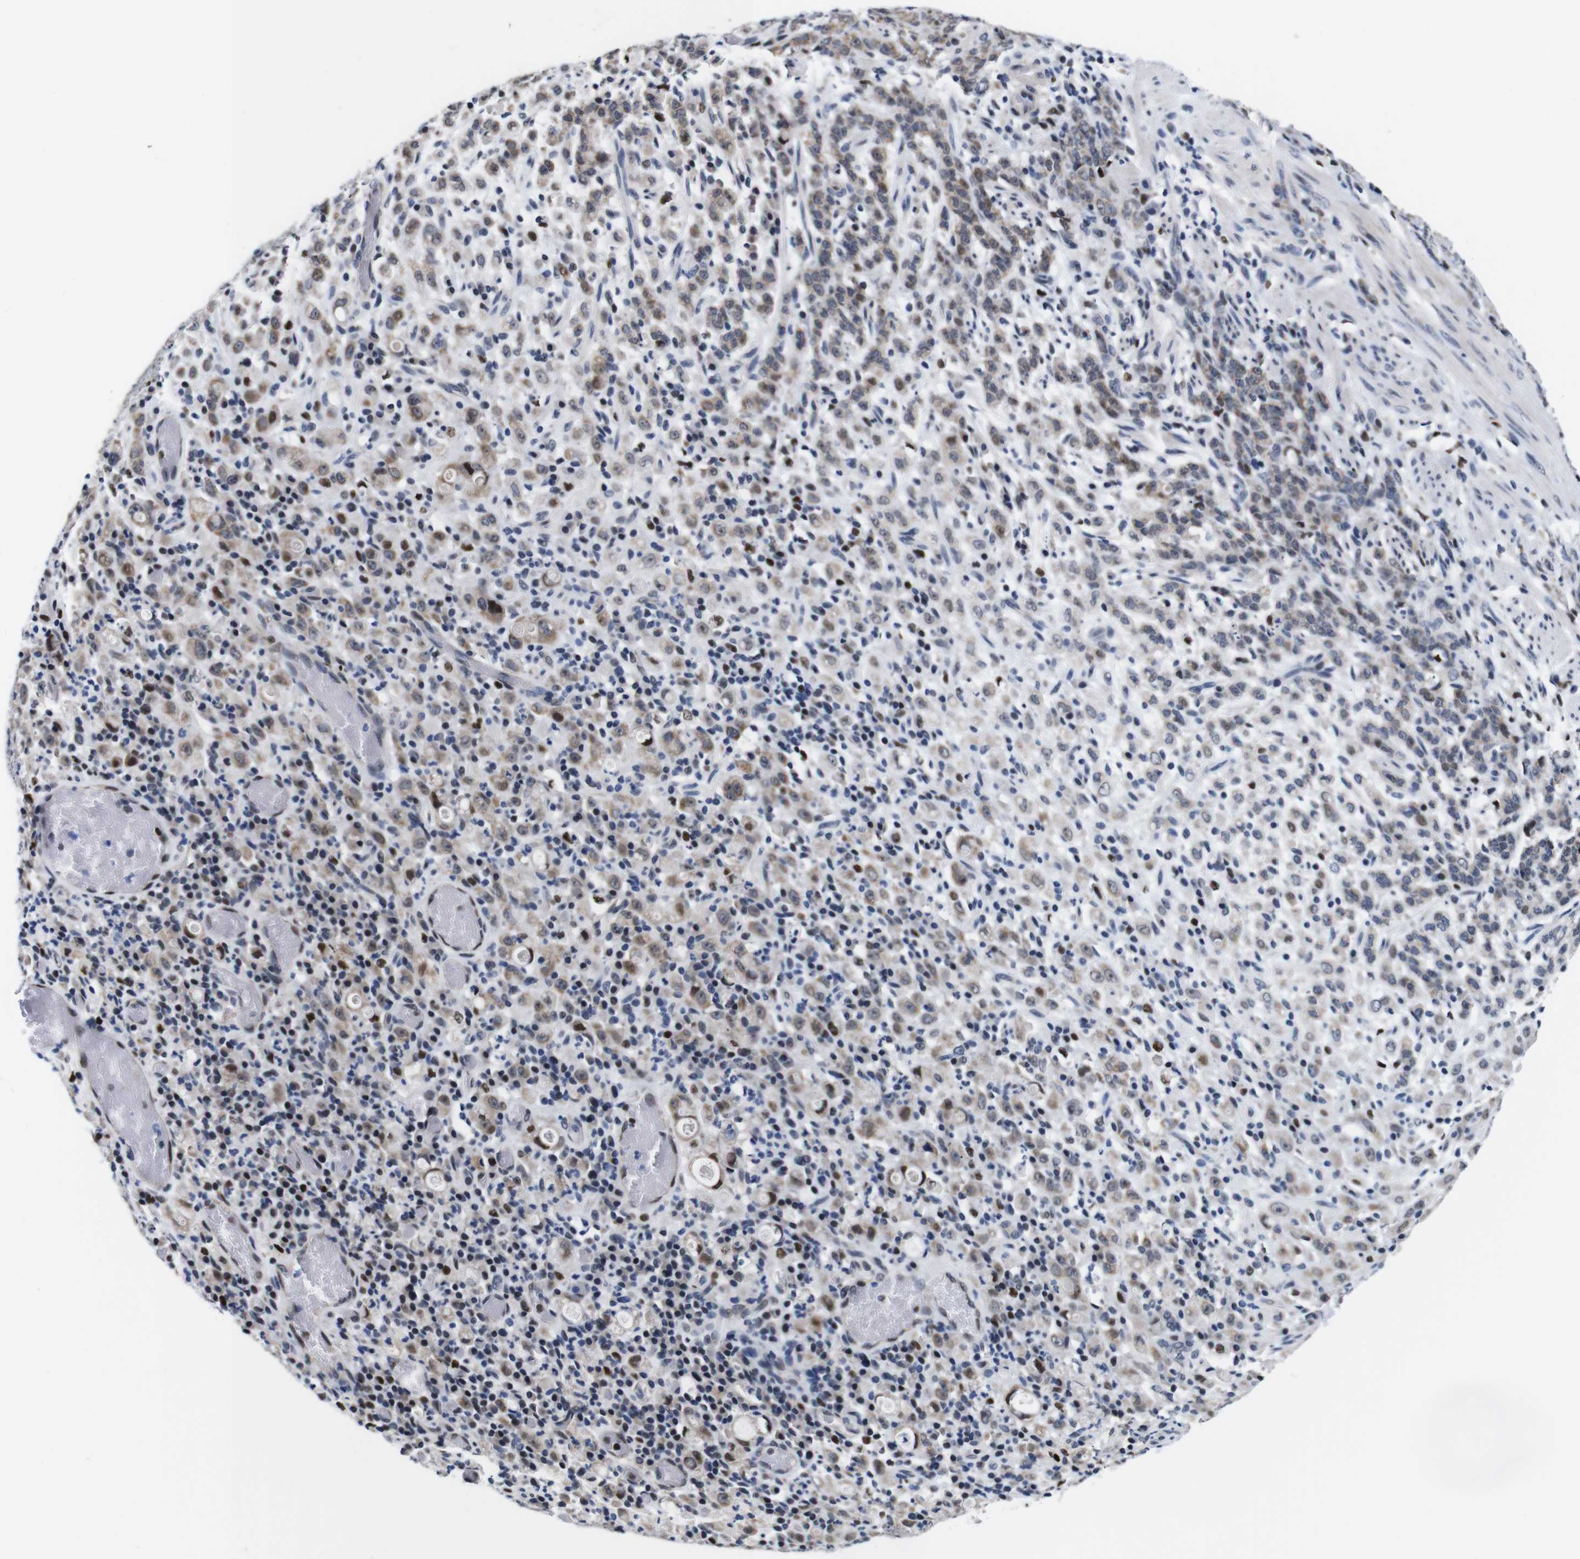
{"staining": {"intensity": "moderate", "quantity": ">75%", "location": "cytoplasmic/membranous"}, "tissue": "stomach cancer", "cell_type": "Tumor cells", "image_type": "cancer", "snomed": [{"axis": "morphology", "description": "Adenocarcinoma, NOS"}, {"axis": "topography", "description": "Stomach, lower"}], "caption": "Human adenocarcinoma (stomach) stained for a protein (brown) exhibits moderate cytoplasmic/membranous positive expression in about >75% of tumor cells.", "gene": "GATA6", "patient": {"sex": "male", "age": 88}}